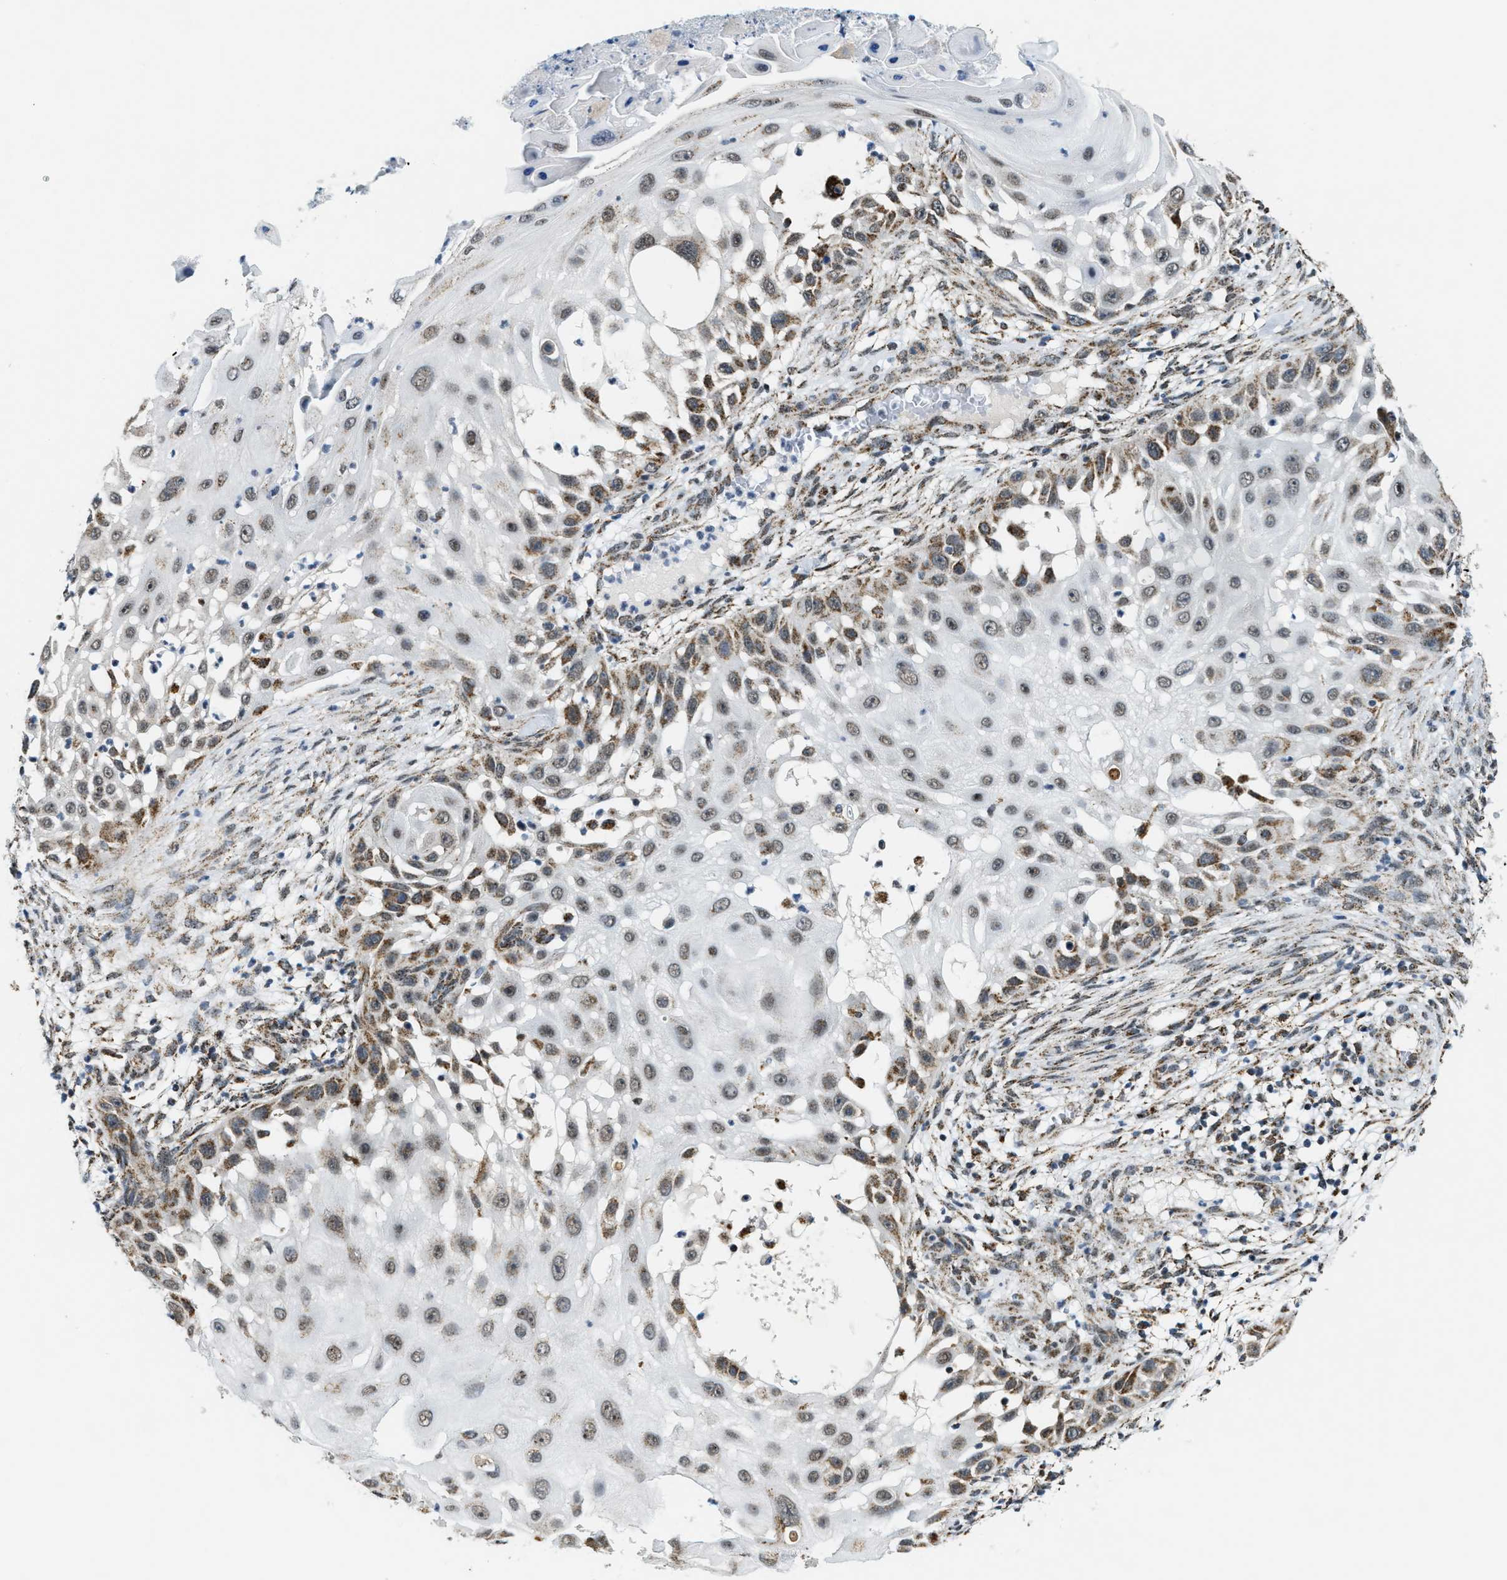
{"staining": {"intensity": "moderate", "quantity": "25%-75%", "location": "cytoplasmic/membranous"}, "tissue": "skin cancer", "cell_type": "Tumor cells", "image_type": "cancer", "snomed": [{"axis": "morphology", "description": "Squamous cell carcinoma, NOS"}, {"axis": "topography", "description": "Skin"}], "caption": "DAB immunohistochemical staining of skin cancer displays moderate cytoplasmic/membranous protein staining in about 25%-75% of tumor cells.", "gene": "HIBADH", "patient": {"sex": "female", "age": 44}}